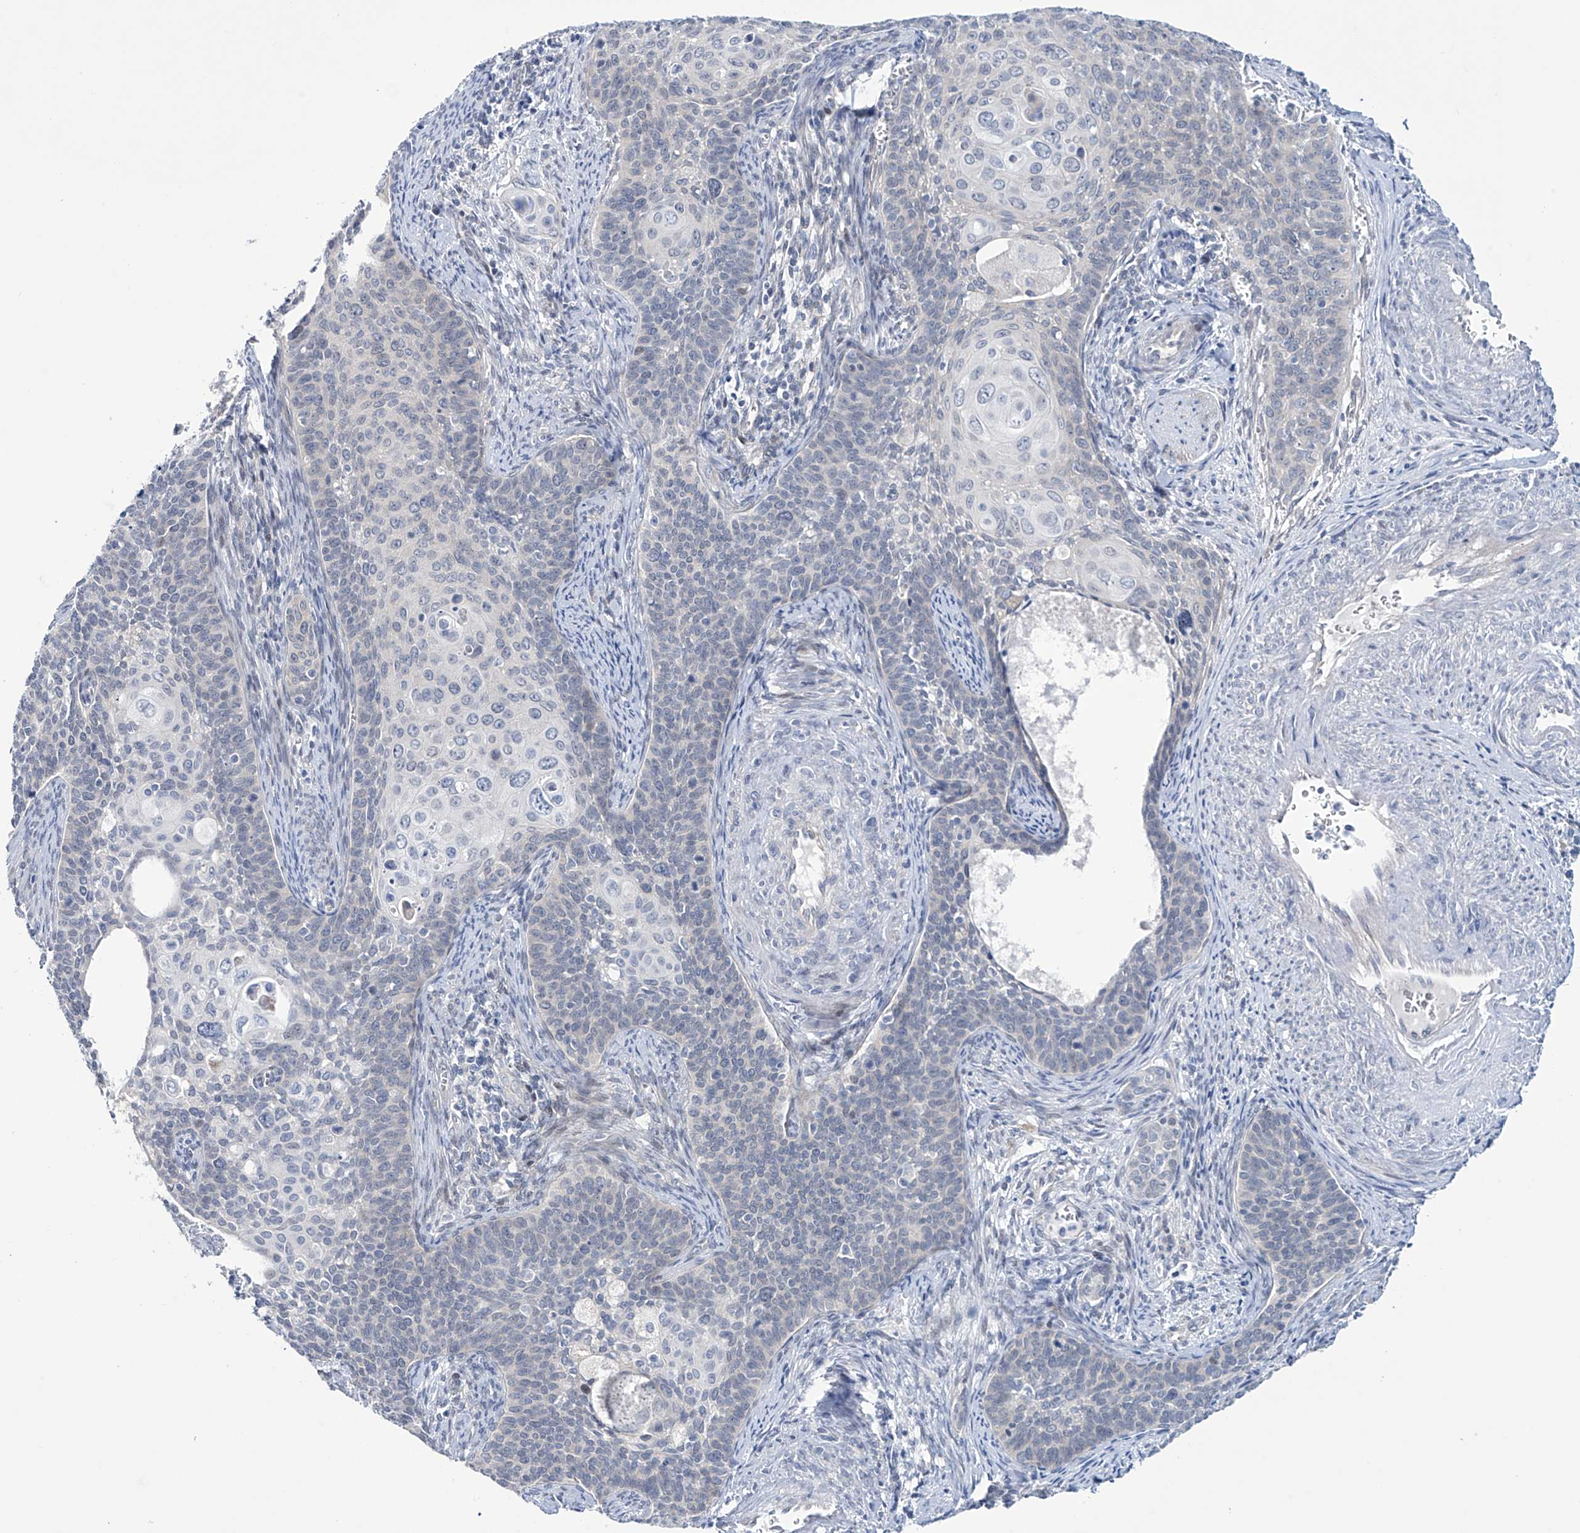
{"staining": {"intensity": "negative", "quantity": "none", "location": "none"}, "tissue": "cervical cancer", "cell_type": "Tumor cells", "image_type": "cancer", "snomed": [{"axis": "morphology", "description": "Squamous cell carcinoma, NOS"}, {"axis": "topography", "description": "Cervix"}], "caption": "Tumor cells are negative for brown protein staining in cervical squamous cell carcinoma. The staining was performed using DAB to visualize the protein expression in brown, while the nuclei were stained in blue with hematoxylin (Magnification: 20x).", "gene": "TRIM60", "patient": {"sex": "female", "age": 33}}